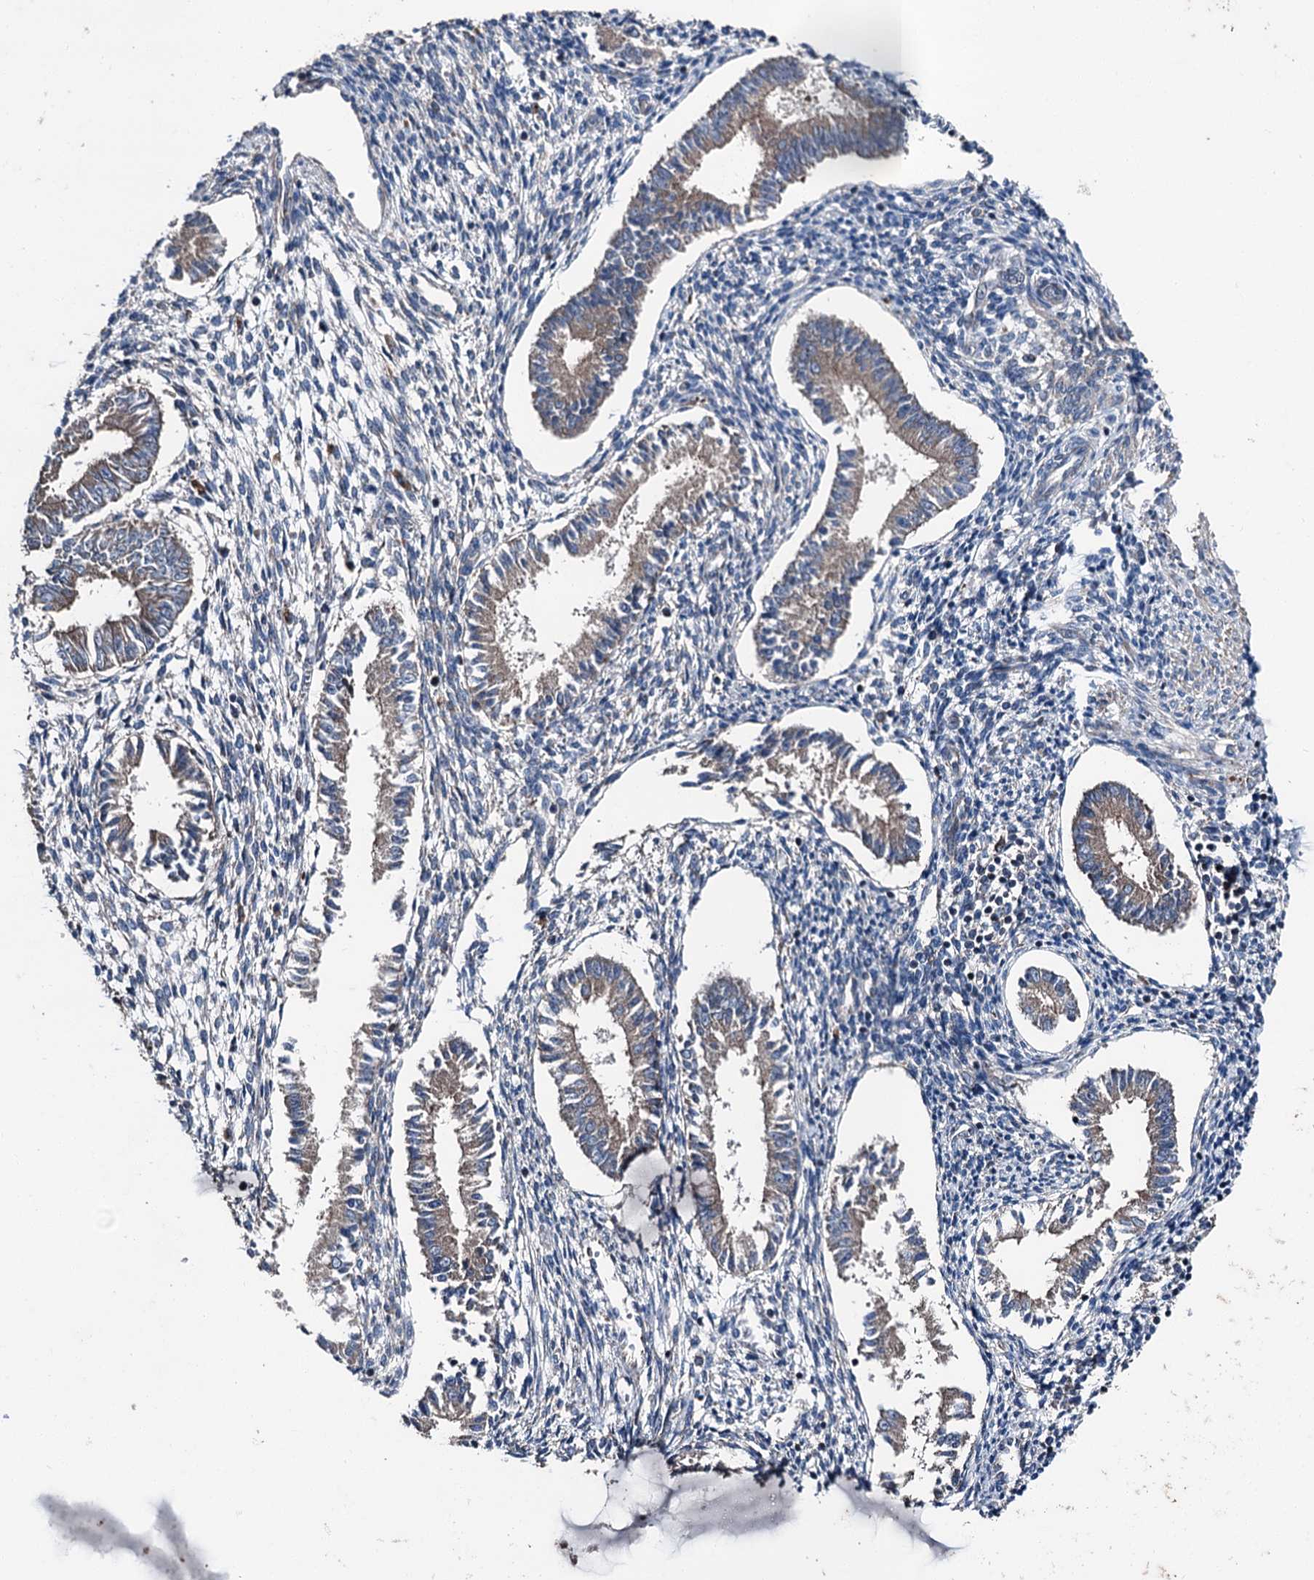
{"staining": {"intensity": "moderate", "quantity": "<25%", "location": "cytoplasmic/membranous"}, "tissue": "endometrium", "cell_type": "Cells in endometrial stroma", "image_type": "normal", "snomed": [{"axis": "morphology", "description": "Normal tissue, NOS"}, {"axis": "topography", "description": "Uterus"}, {"axis": "topography", "description": "Endometrium"}], "caption": "A low amount of moderate cytoplasmic/membranous positivity is appreciated in about <25% of cells in endometrial stroma in unremarkable endometrium.", "gene": "RUFY1", "patient": {"sex": "female", "age": 48}}